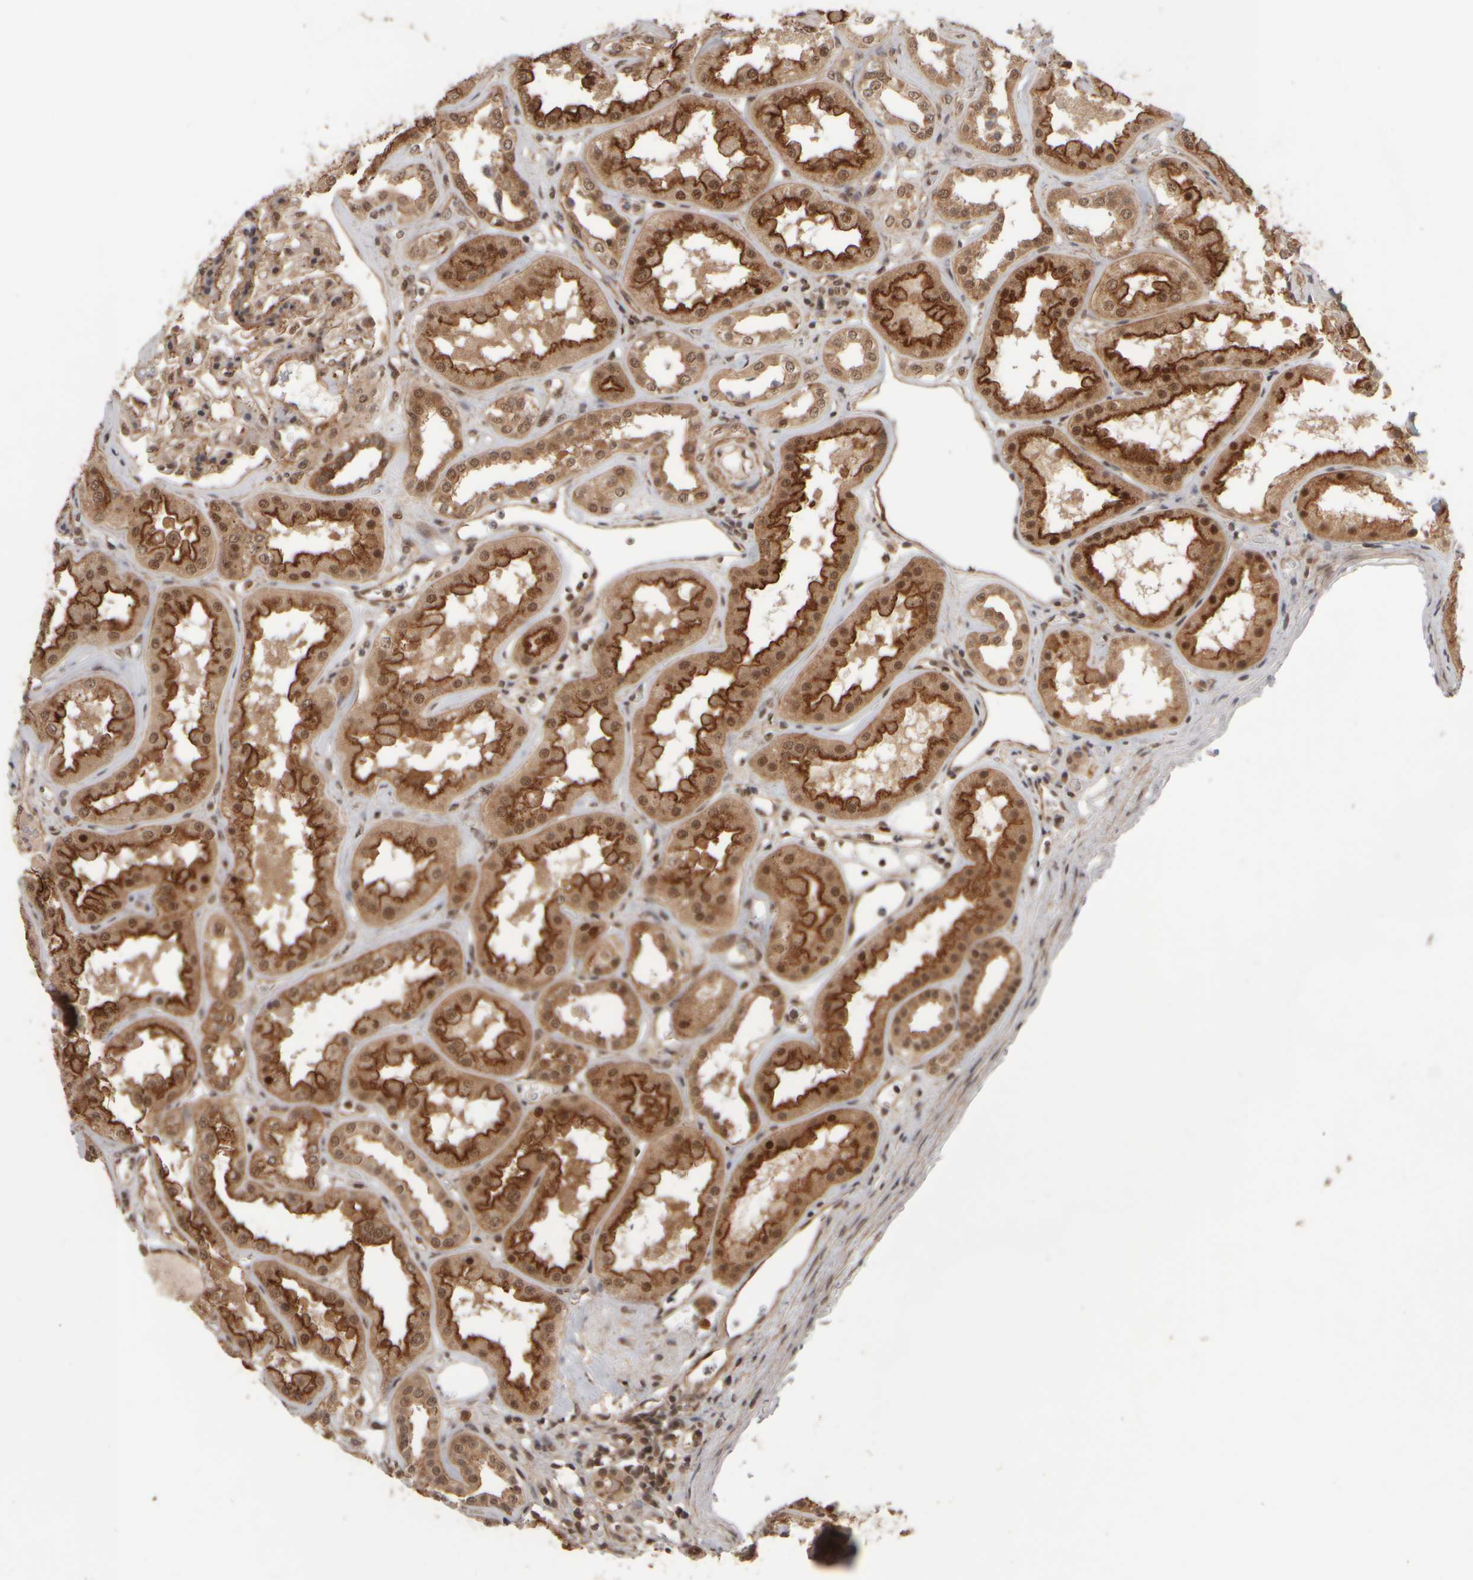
{"staining": {"intensity": "moderate", "quantity": "25%-75%", "location": "cytoplasmic/membranous,nuclear"}, "tissue": "kidney", "cell_type": "Cells in glomeruli", "image_type": "normal", "snomed": [{"axis": "morphology", "description": "Normal tissue, NOS"}, {"axis": "topography", "description": "Kidney"}], "caption": "The immunohistochemical stain labels moderate cytoplasmic/membranous,nuclear expression in cells in glomeruli of unremarkable kidney.", "gene": "SYNRG", "patient": {"sex": "female", "age": 56}}